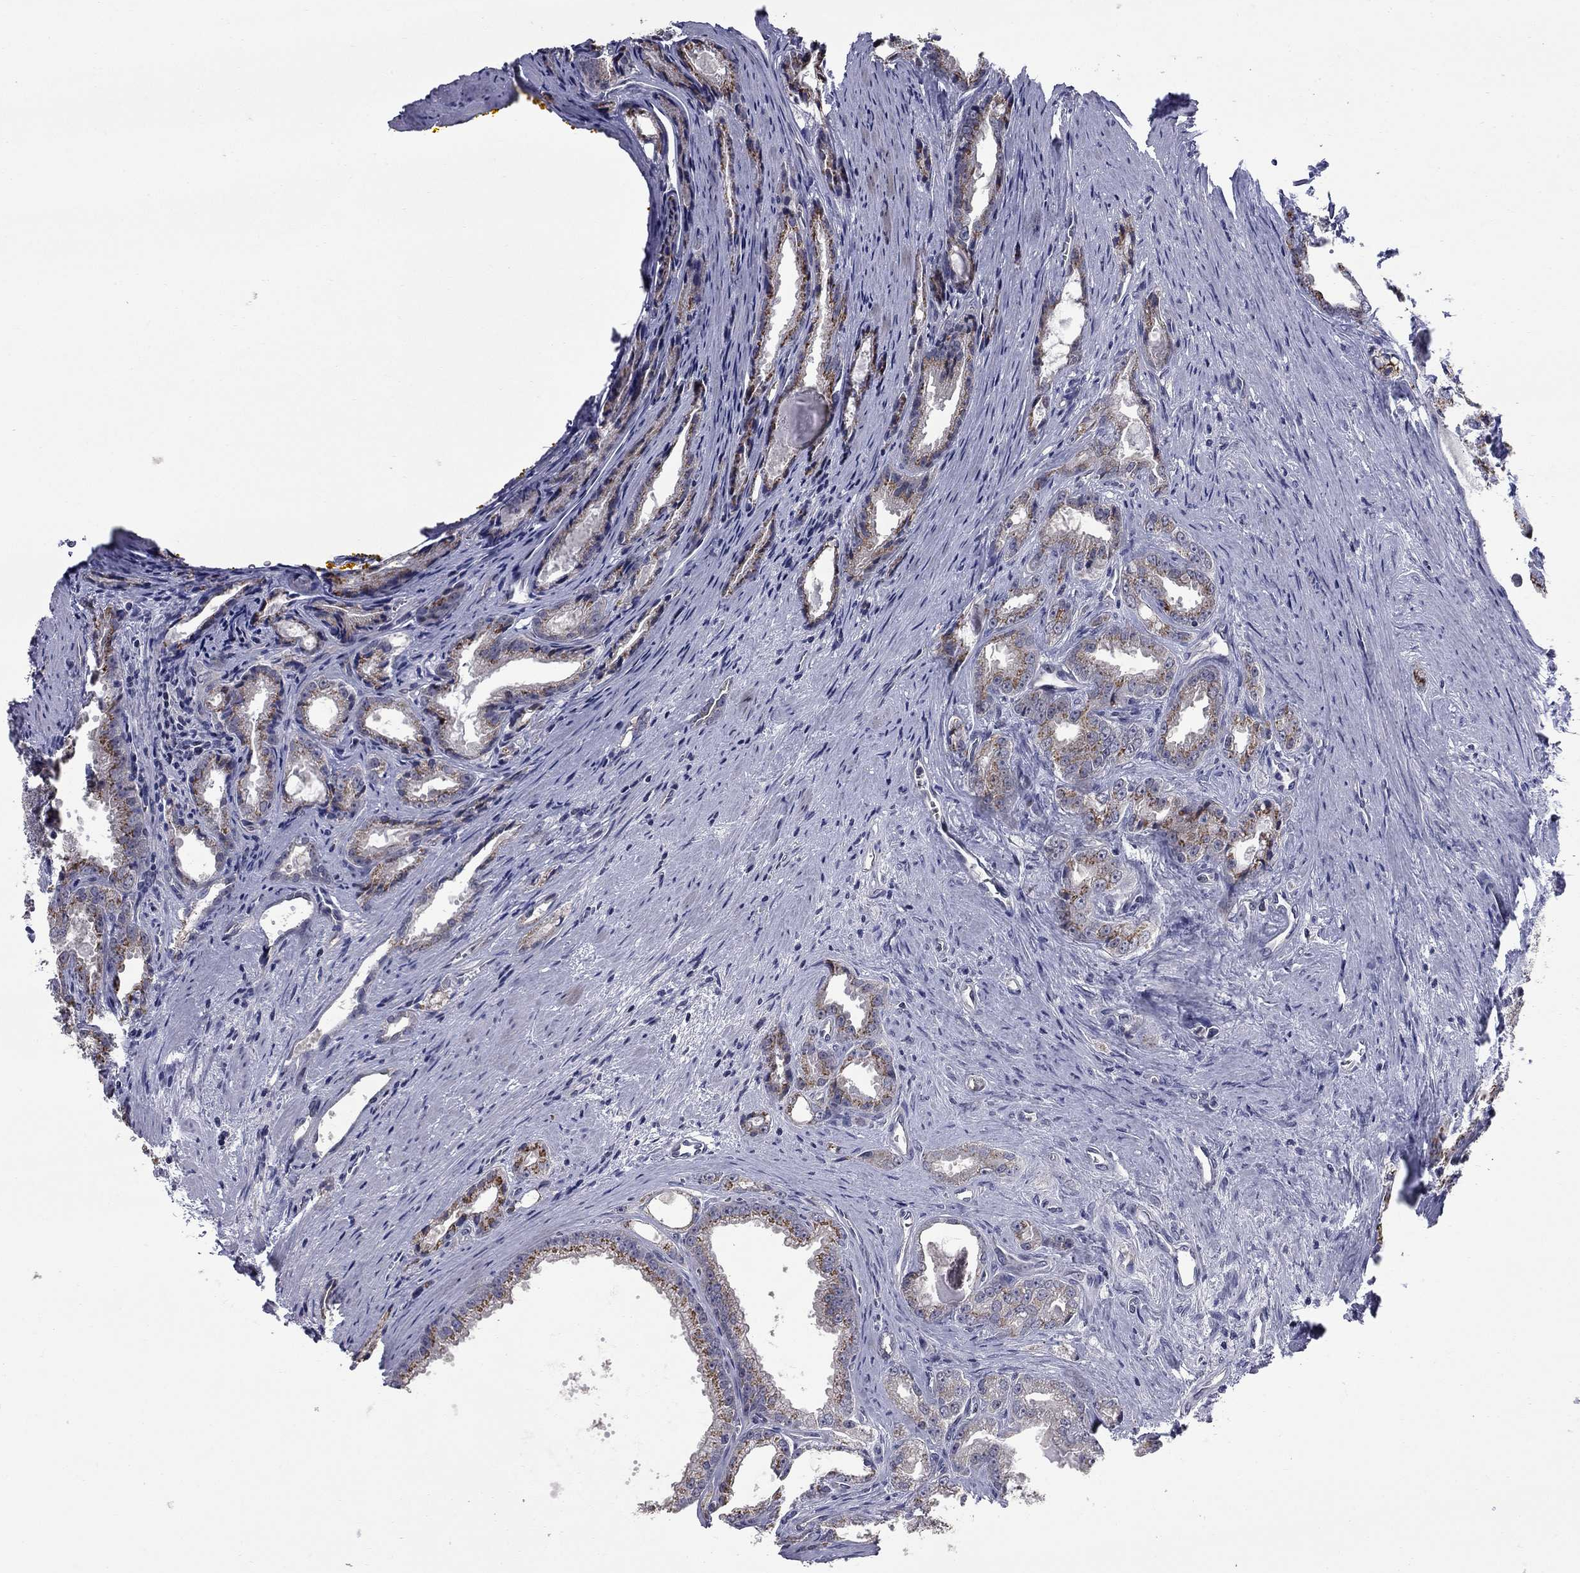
{"staining": {"intensity": "strong", "quantity": "<25%", "location": "cytoplasmic/membranous"}, "tissue": "prostate cancer", "cell_type": "Tumor cells", "image_type": "cancer", "snomed": [{"axis": "morphology", "description": "Adenocarcinoma, NOS"}, {"axis": "morphology", "description": "Adenocarcinoma, High grade"}, {"axis": "topography", "description": "Prostate"}], "caption": "This is a photomicrograph of immunohistochemistry (IHC) staining of adenocarcinoma (prostate), which shows strong staining in the cytoplasmic/membranous of tumor cells.", "gene": "HTR4", "patient": {"sex": "male", "age": 70}}